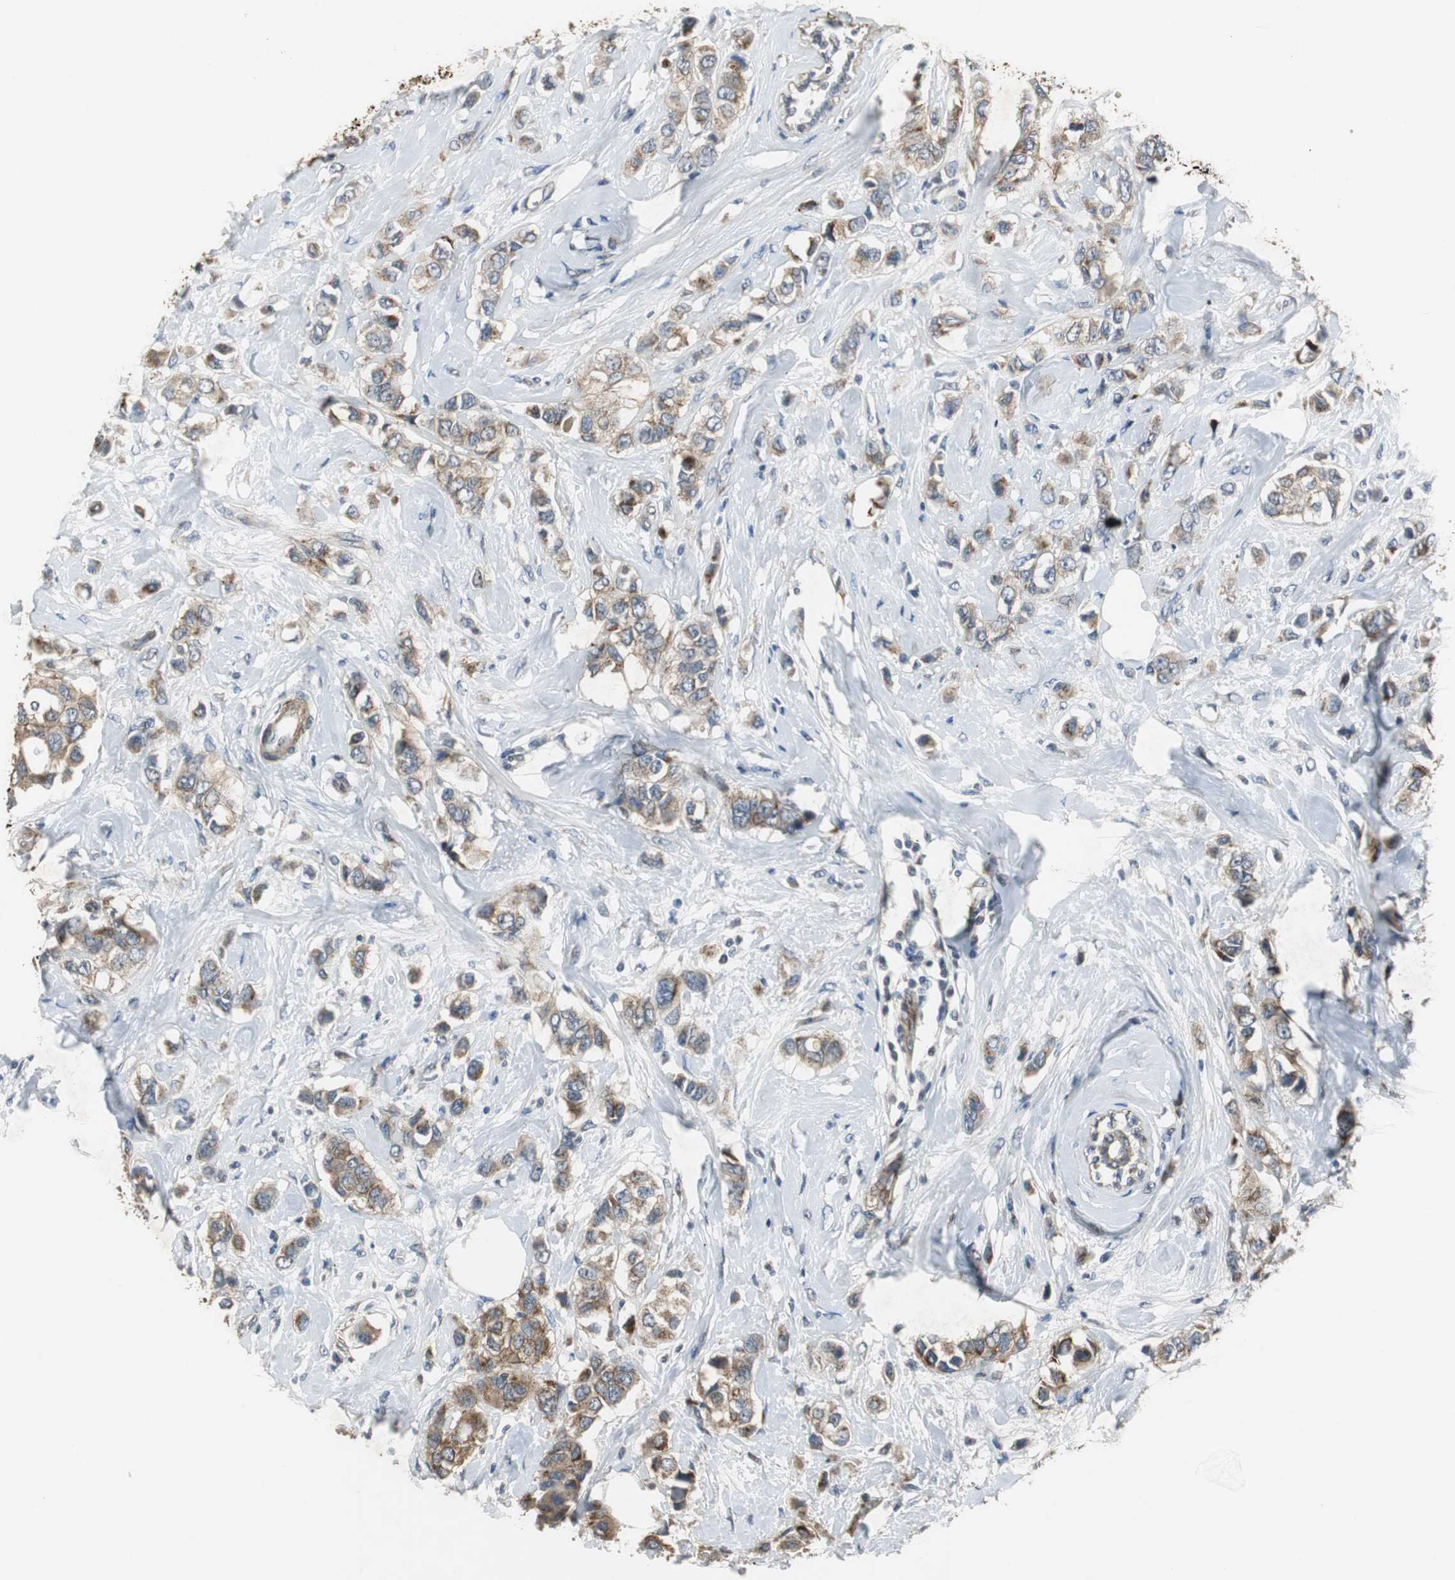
{"staining": {"intensity": "moderate", "quantity": ">75%", "location": "cytoplasmic/membranous"}, "tissue": "breast cancer", "cell_type": "Tumor cells", "image_type": "cancer", "snomed": [{"axis": "morphology", "description": "Duct carcinoma"}, {"axis": "topography", "description": "Breast"}], "caption": "IHC photomicrograph of neoplastic tissue: human infiltrating ductal carcinoma (breast) stained using IHC demonstrates medium levels of moderate protein expression localized specifically in the cytoplasmic/membranous of tumor cells, appearing as a cytoplasmic/membranous brown color.", "gene": "JTB", "patient": {"sex": "female", "age": 50}}